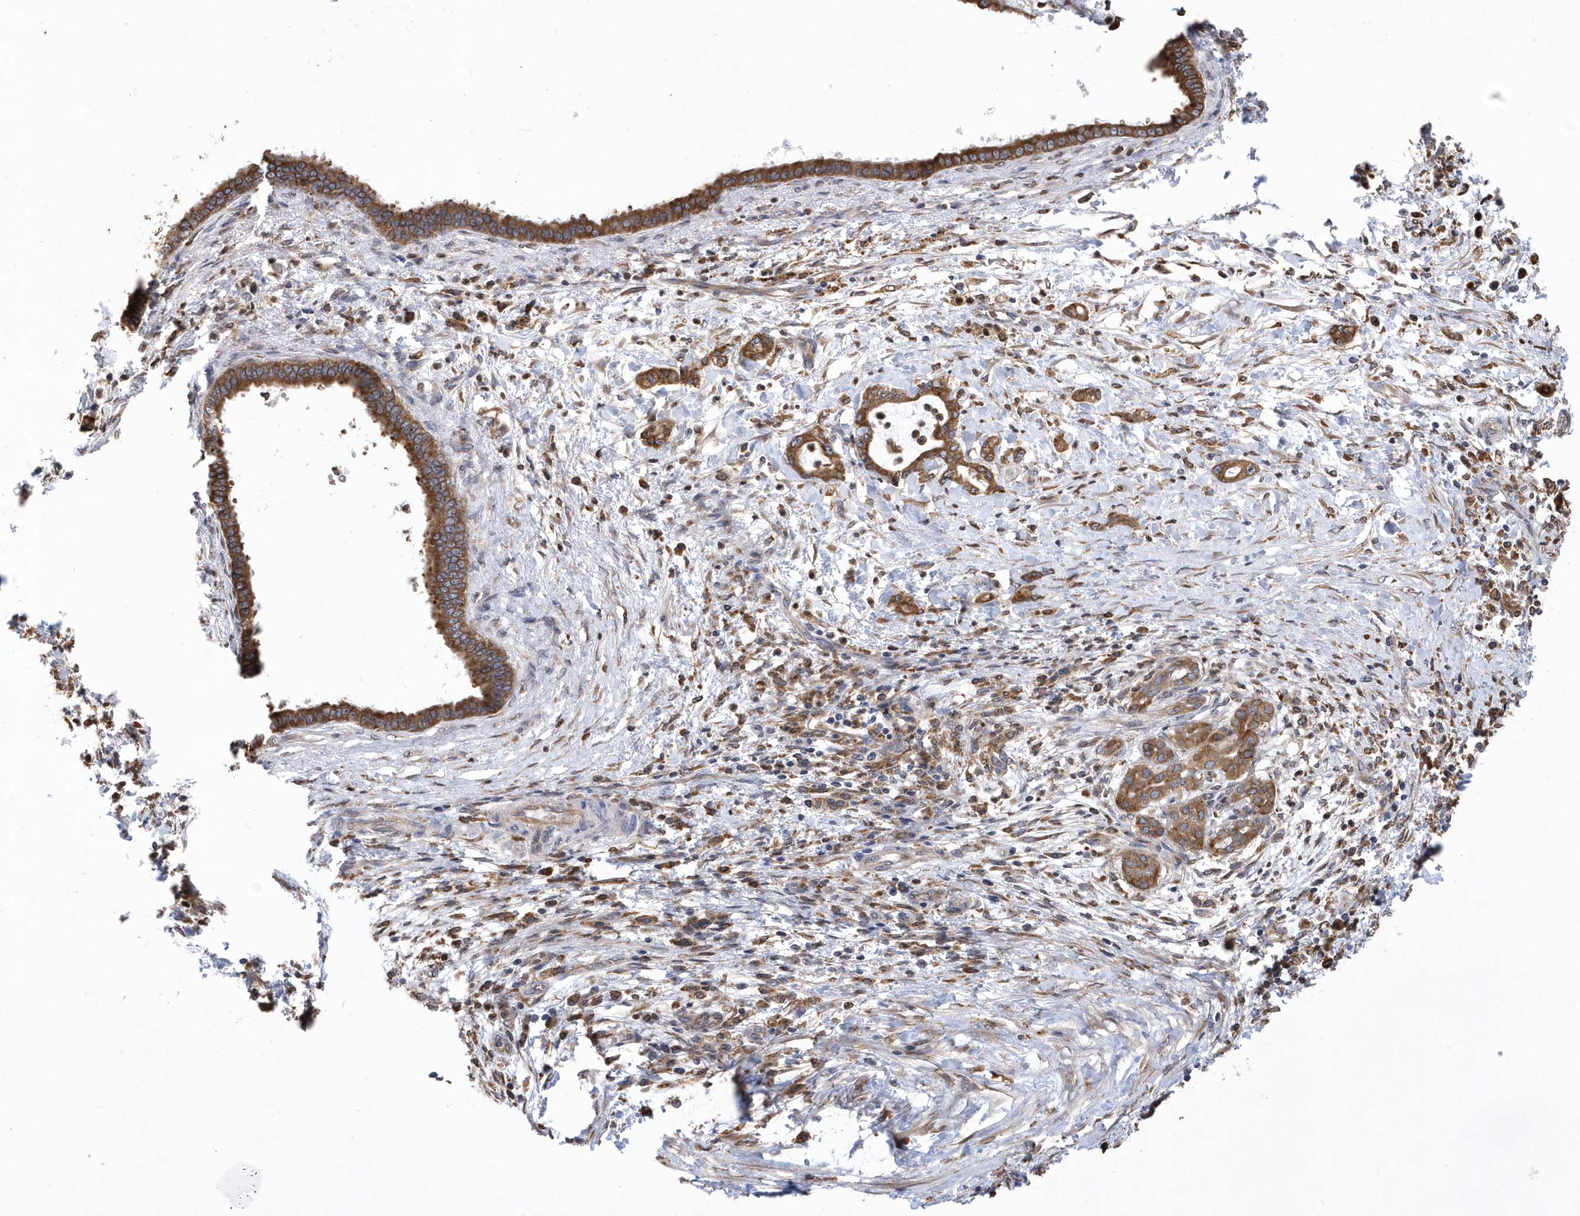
{"staining": {"intensity": "moderate", "quantity": ">75%", "location": "cytoplasmic/membranous"}, "tissue": "pancreatic cancer", "cell_type": "Tumor cells", "image_type": "cancer", "snomed": [{"axis": "morphology", "description": "Adenocarcinoma, NOS"}, {"axis": "topography", "description": "Pancreas"}], "caption": "Protein analysis of pancreatic cancer tissue reveals moderate cytoplasmic/membranous positivity in approximately >75% of tumor cells. The staining is performed using DAB (3,3'-diaminobenzidine) brown chromogen to label protein expression. The nuclei are counter-stained blue using hematoxylin.", "gene": "VAMP7", "patient": {"sex": "female", "age": 55}}